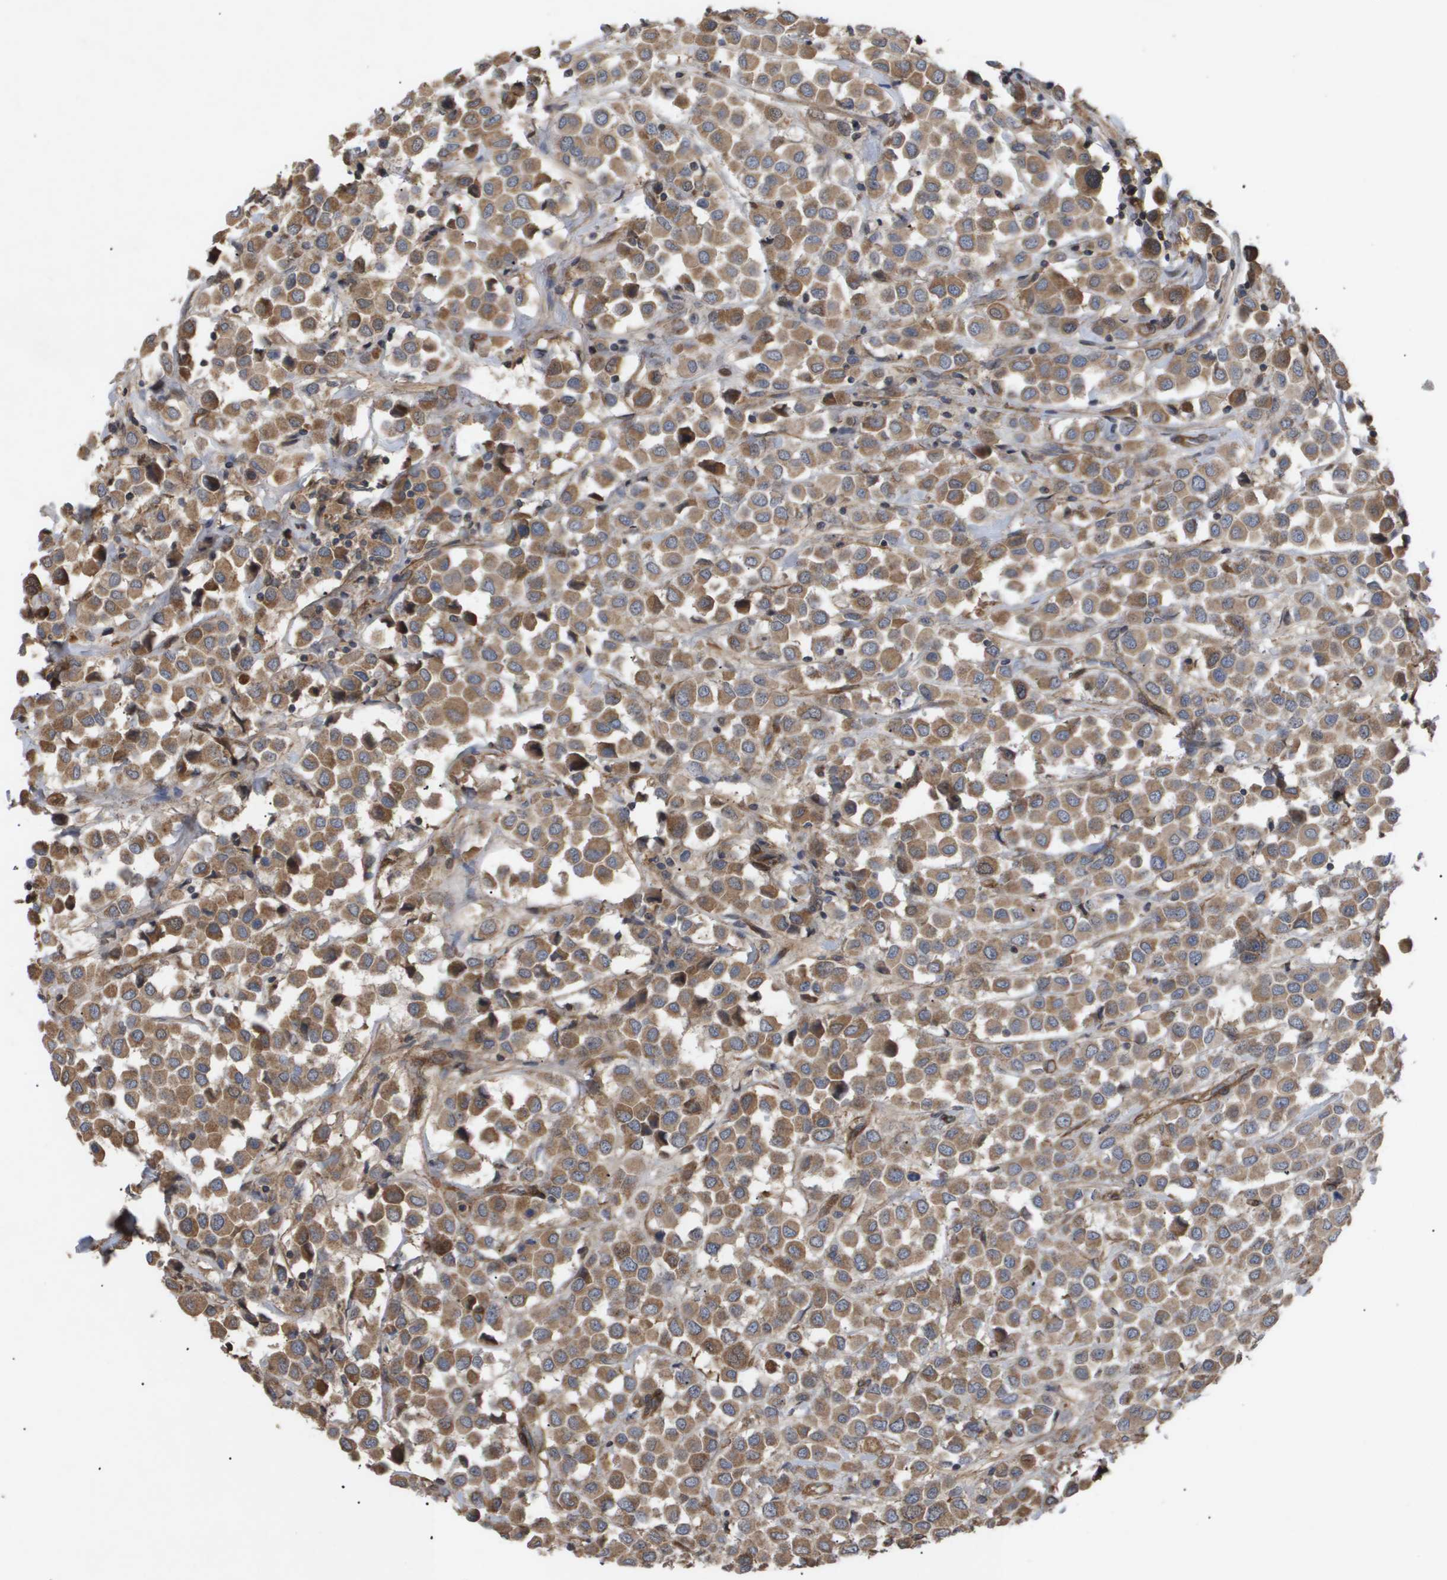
{"staining": {"intensity": "moderate", "quantity": ">75%", "location": "cytoplasmic/membranous"}, "tissue": "breast cancer", "cell_type": "Tumor cells", "image_type": "cancer", "snomed": [{"axis": "morphology", "description": "Duct carcinoma"}, {"axis": "topography", "description": "Breast"}], "caption": "Brown immunohistochemical staining in breast cancer displays moderate cytoplasmic/membranous positivity in about >75% of tumor cells.", "gene": "TNS1", "patient": {"sex": "female", "age": 61}}